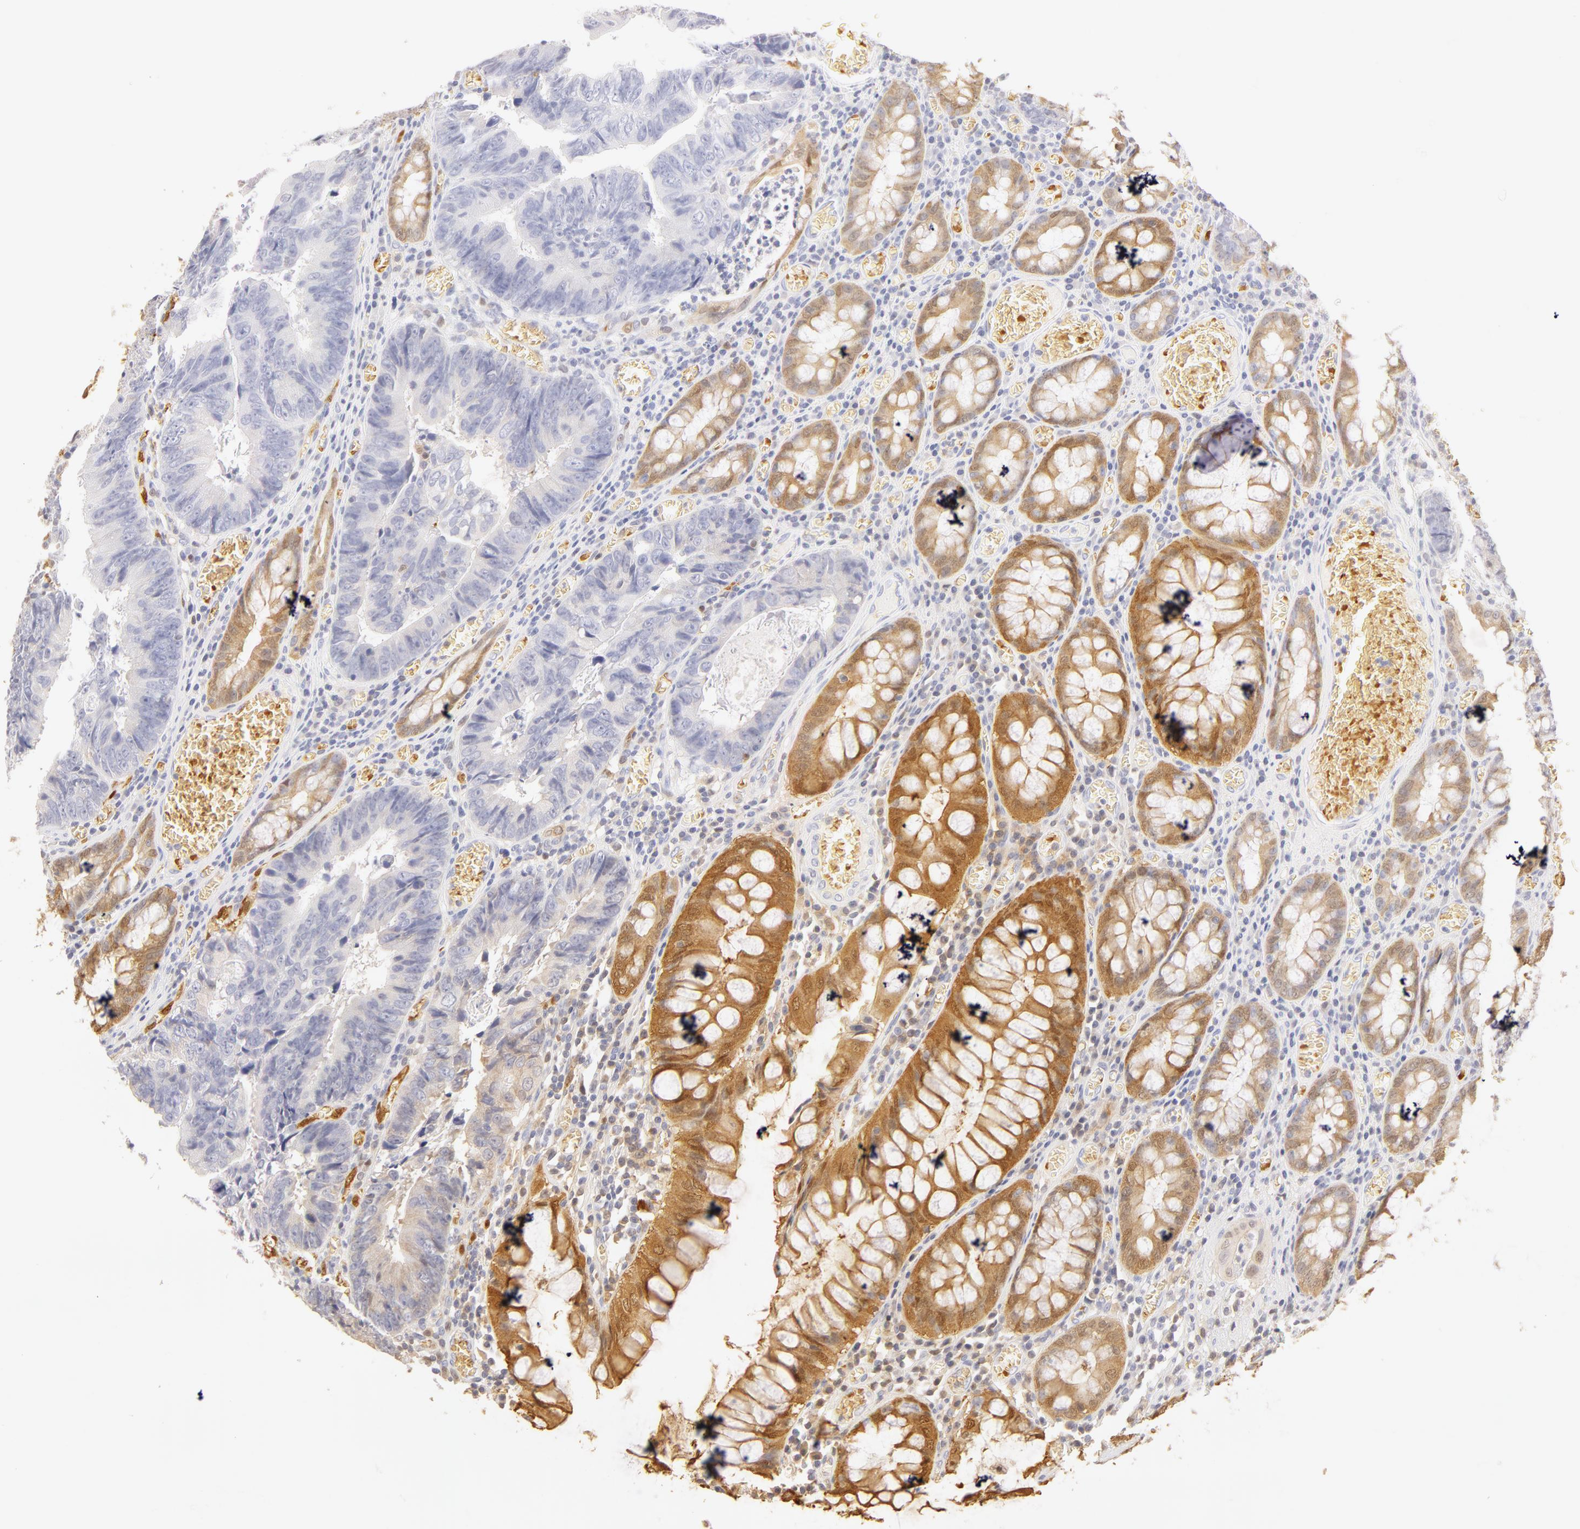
{"staining": {"intensity": "negative", "quantity": "none", "location": "none"}, "tissue": "colorectal cancer", "cell_type": "Tumor cells", "image_type": "cancer", "snomed": [{"axis": "morphology", "description": "Adenocarcinoma, NOS"}, {"axis": "topography", "description": "Rectum"}], "caption": "Tumor cells are negative for brown protein staining in colorectal cancer.", "gene": "CA2", "patient": {"sex": "female", "age": 98}}